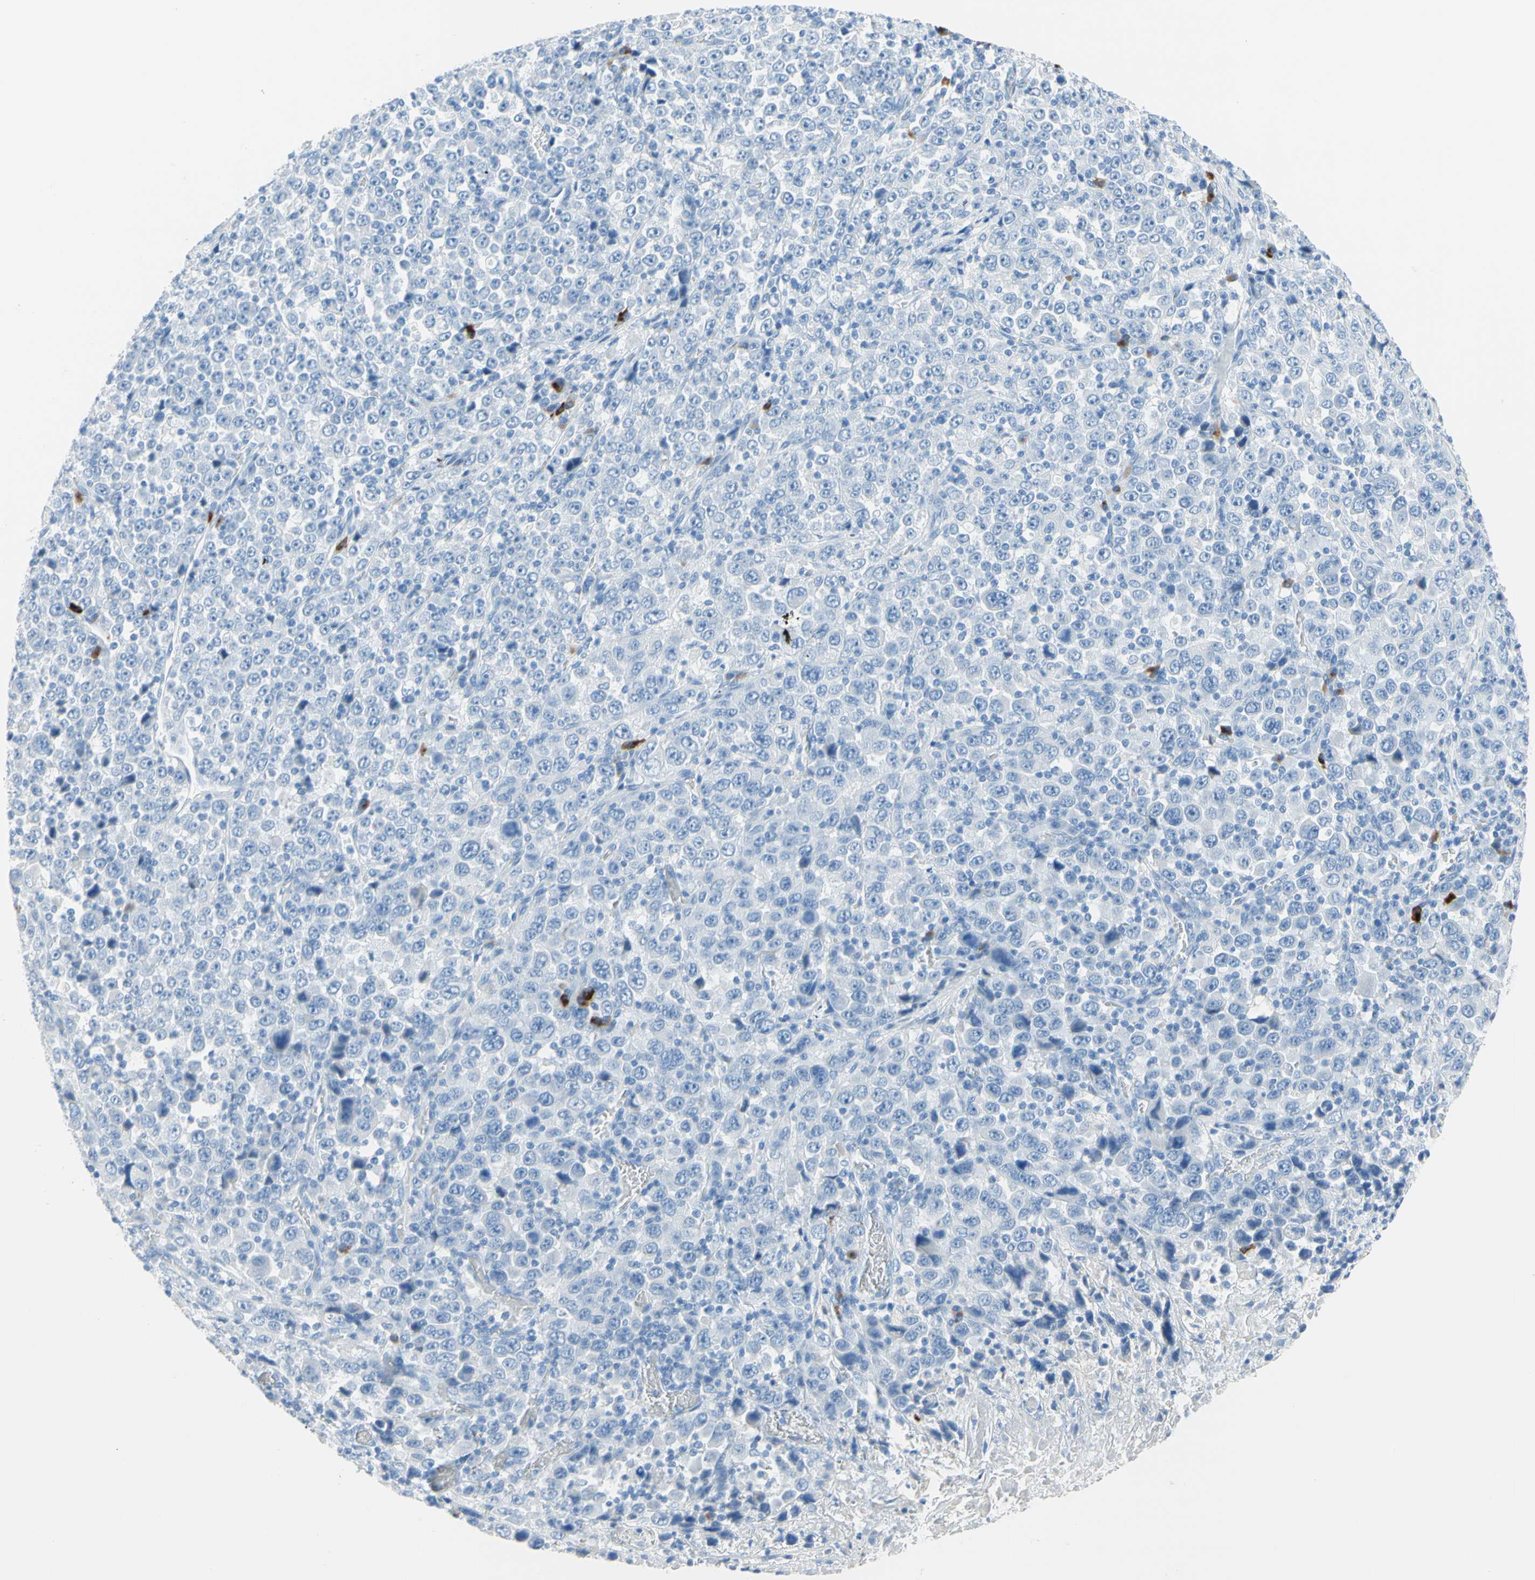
{"staining": {"intensity": "negative", "quantity": "none", "location": "none"}, "tissue": "stomach cancer", "cell_type": "Tumor cells", "image_type": "cancer", "snomed": [{"axis": "morphology", "description": "Normal tissue, NOS"}, {"axis": "morphology", "description": "Adenocarcinoma, NOS"}, {"axis": "topography", "description": "Stomach, upper"}, {"axis": "topography", "description": "Stomach"}], "caption": "Immunohistochemistry histopathology image of neoplastic tissue: adenocarcinoma (stomach) stained with DAB (3,3'-diaminobenzidine) displays no significant protein expression in tumor cells. Nuclei are stained in blue.", "gene": "IL6ST", "patient": {"sex": "male", "age": 59}}